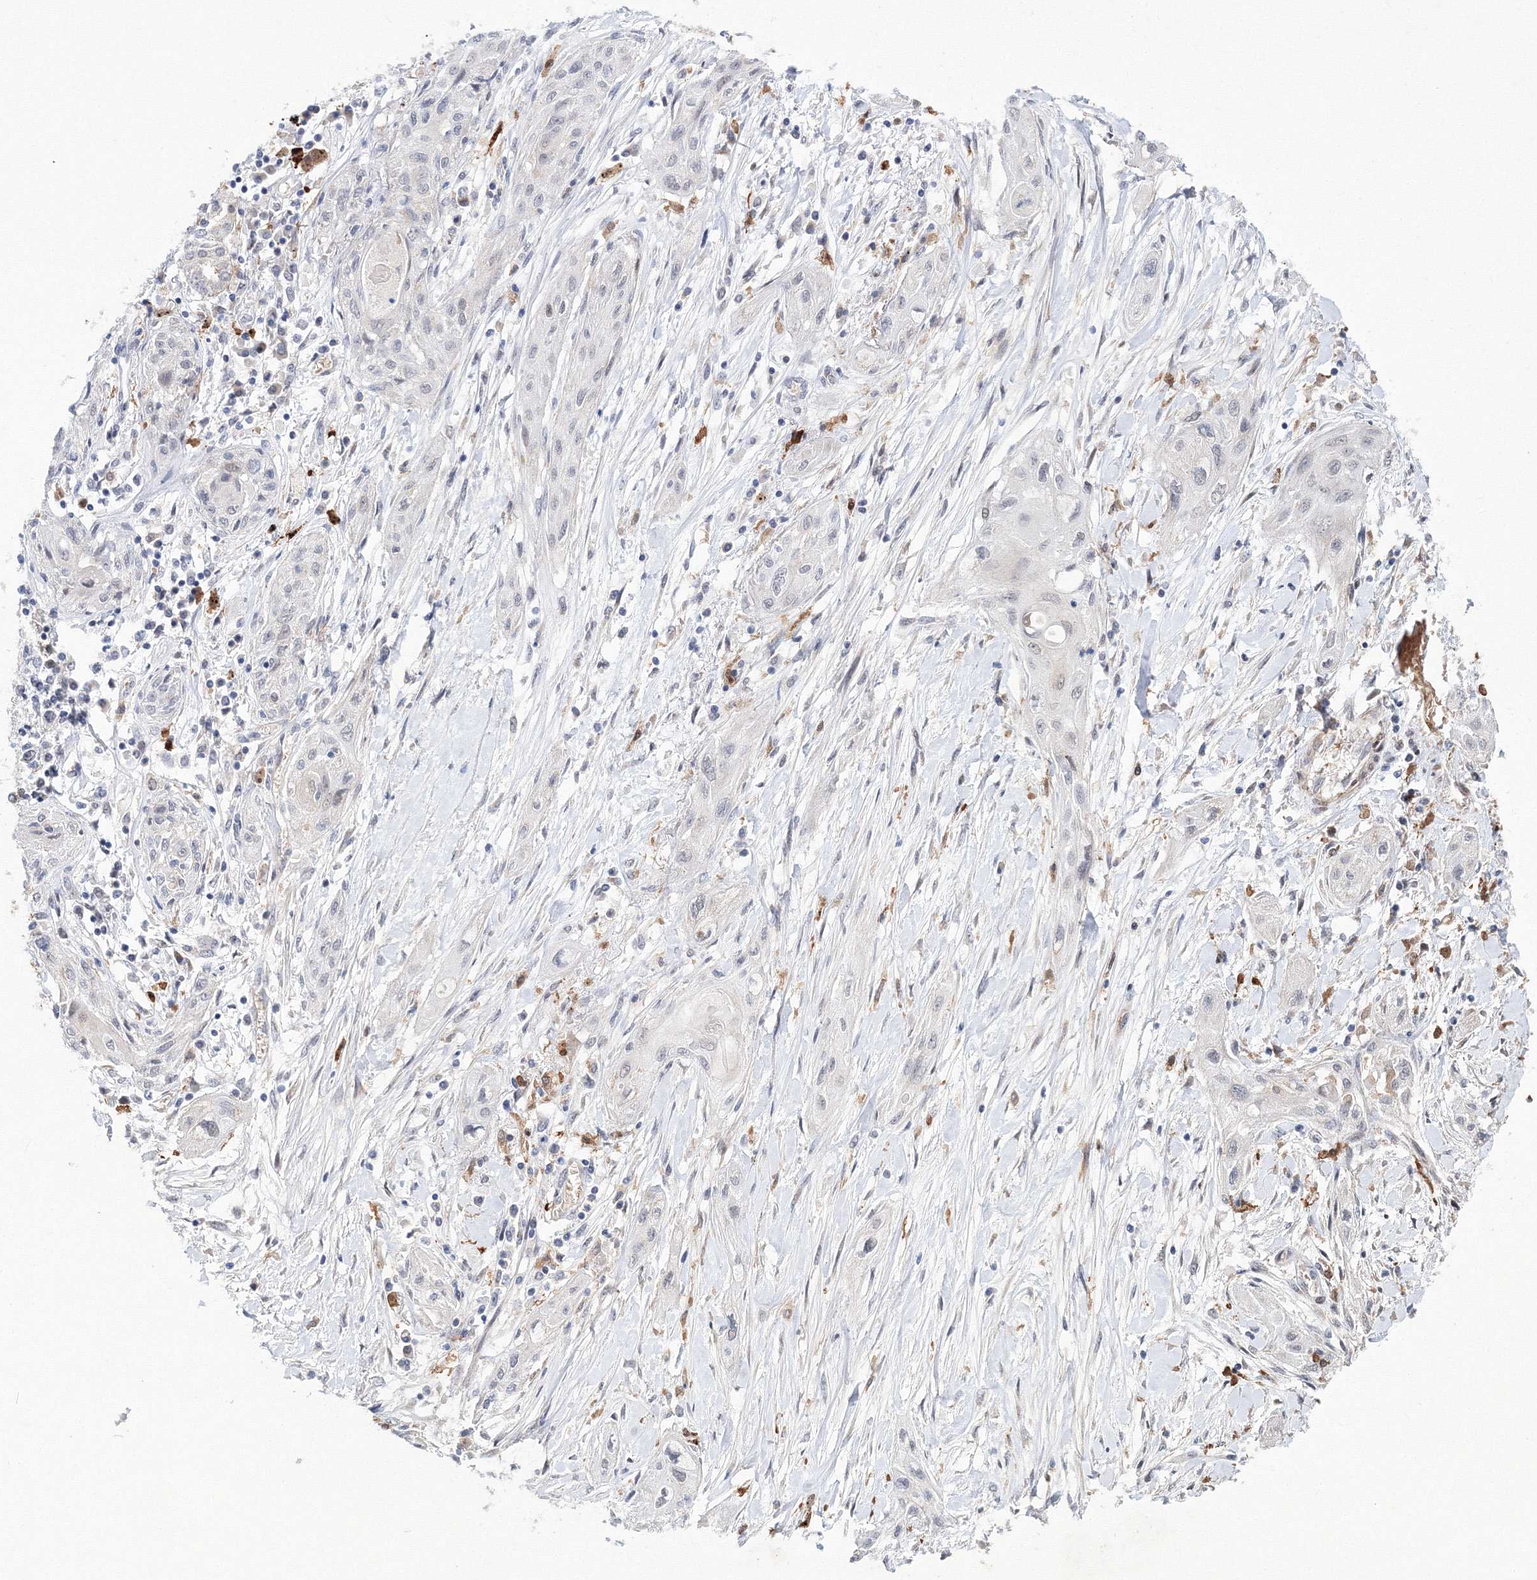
{"staining": {"intensity": "negative", "quantity": "none", "location": "none"}, "tissue": "lung cancer", "cell_type": "Tumor cells", "image_type": "cancer", "snomed": [{"axis": "morphology", "description": "Squamous cell carcinoma, NOS"}, {"axis": "topography", "description": "Lung"}], "caption": "This is an IHC histopathology image of human lung squamous cell carcinoma. There is no staining in tumor cells.", "gene": "C11orf52", "patient": {"sex": "female", "age": 47}}